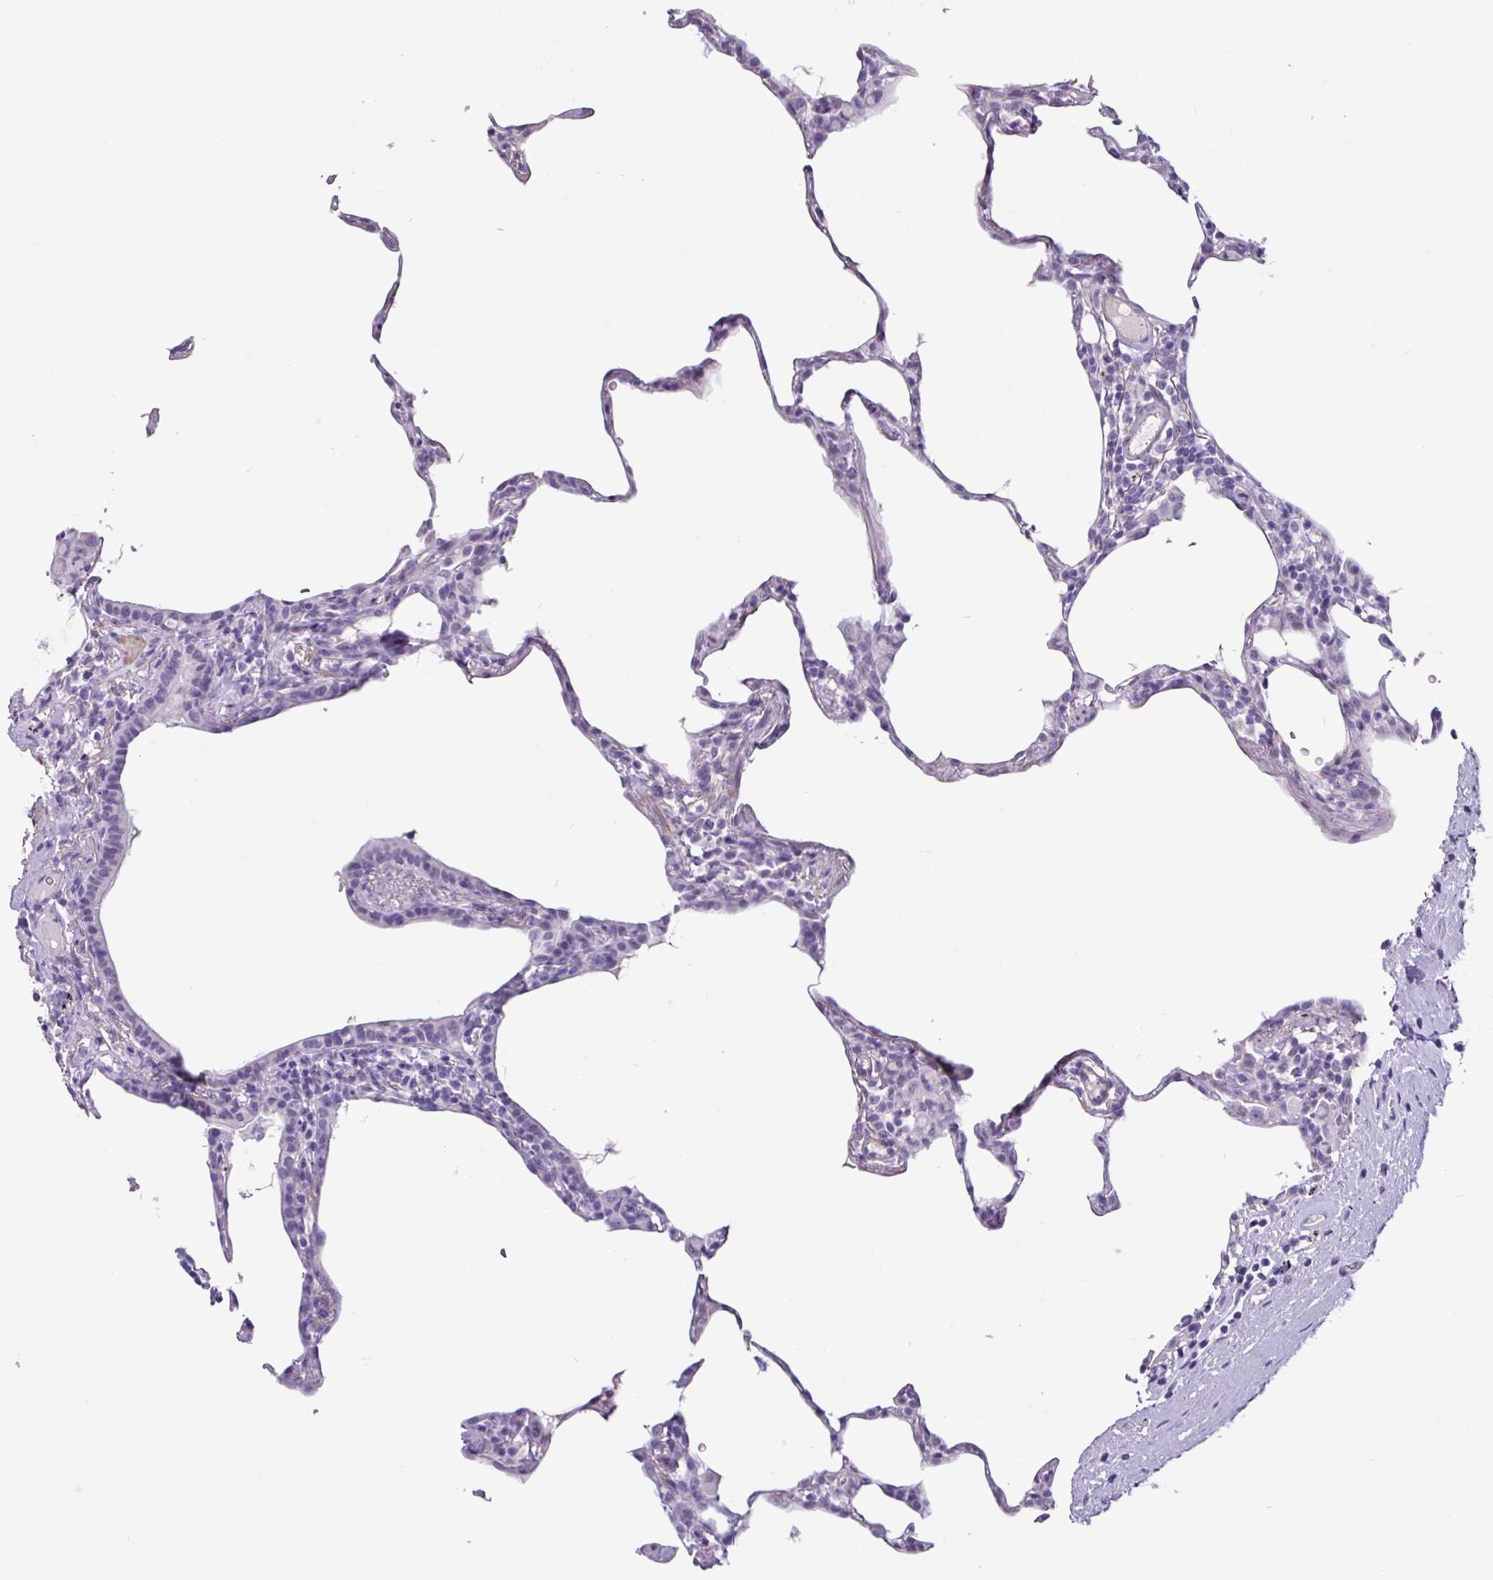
{"staining": {"intensity": "negative", "quantity": "none", "location": "none"}, "tissue": "lung", "cell_type": "Alveolar cells", "image_type": "normal", "snomed": [{"axis": "morphology", "description": "Normal tissue, NOS"}, {"axis": "topography", "description": "Lung"}], "caption": "DAB immunohistochemical staining of benign lung demonstrates no significant expression in alveolar cells.", "gene": "OTX1", "patient": {"sex": "female", "age": 57}}